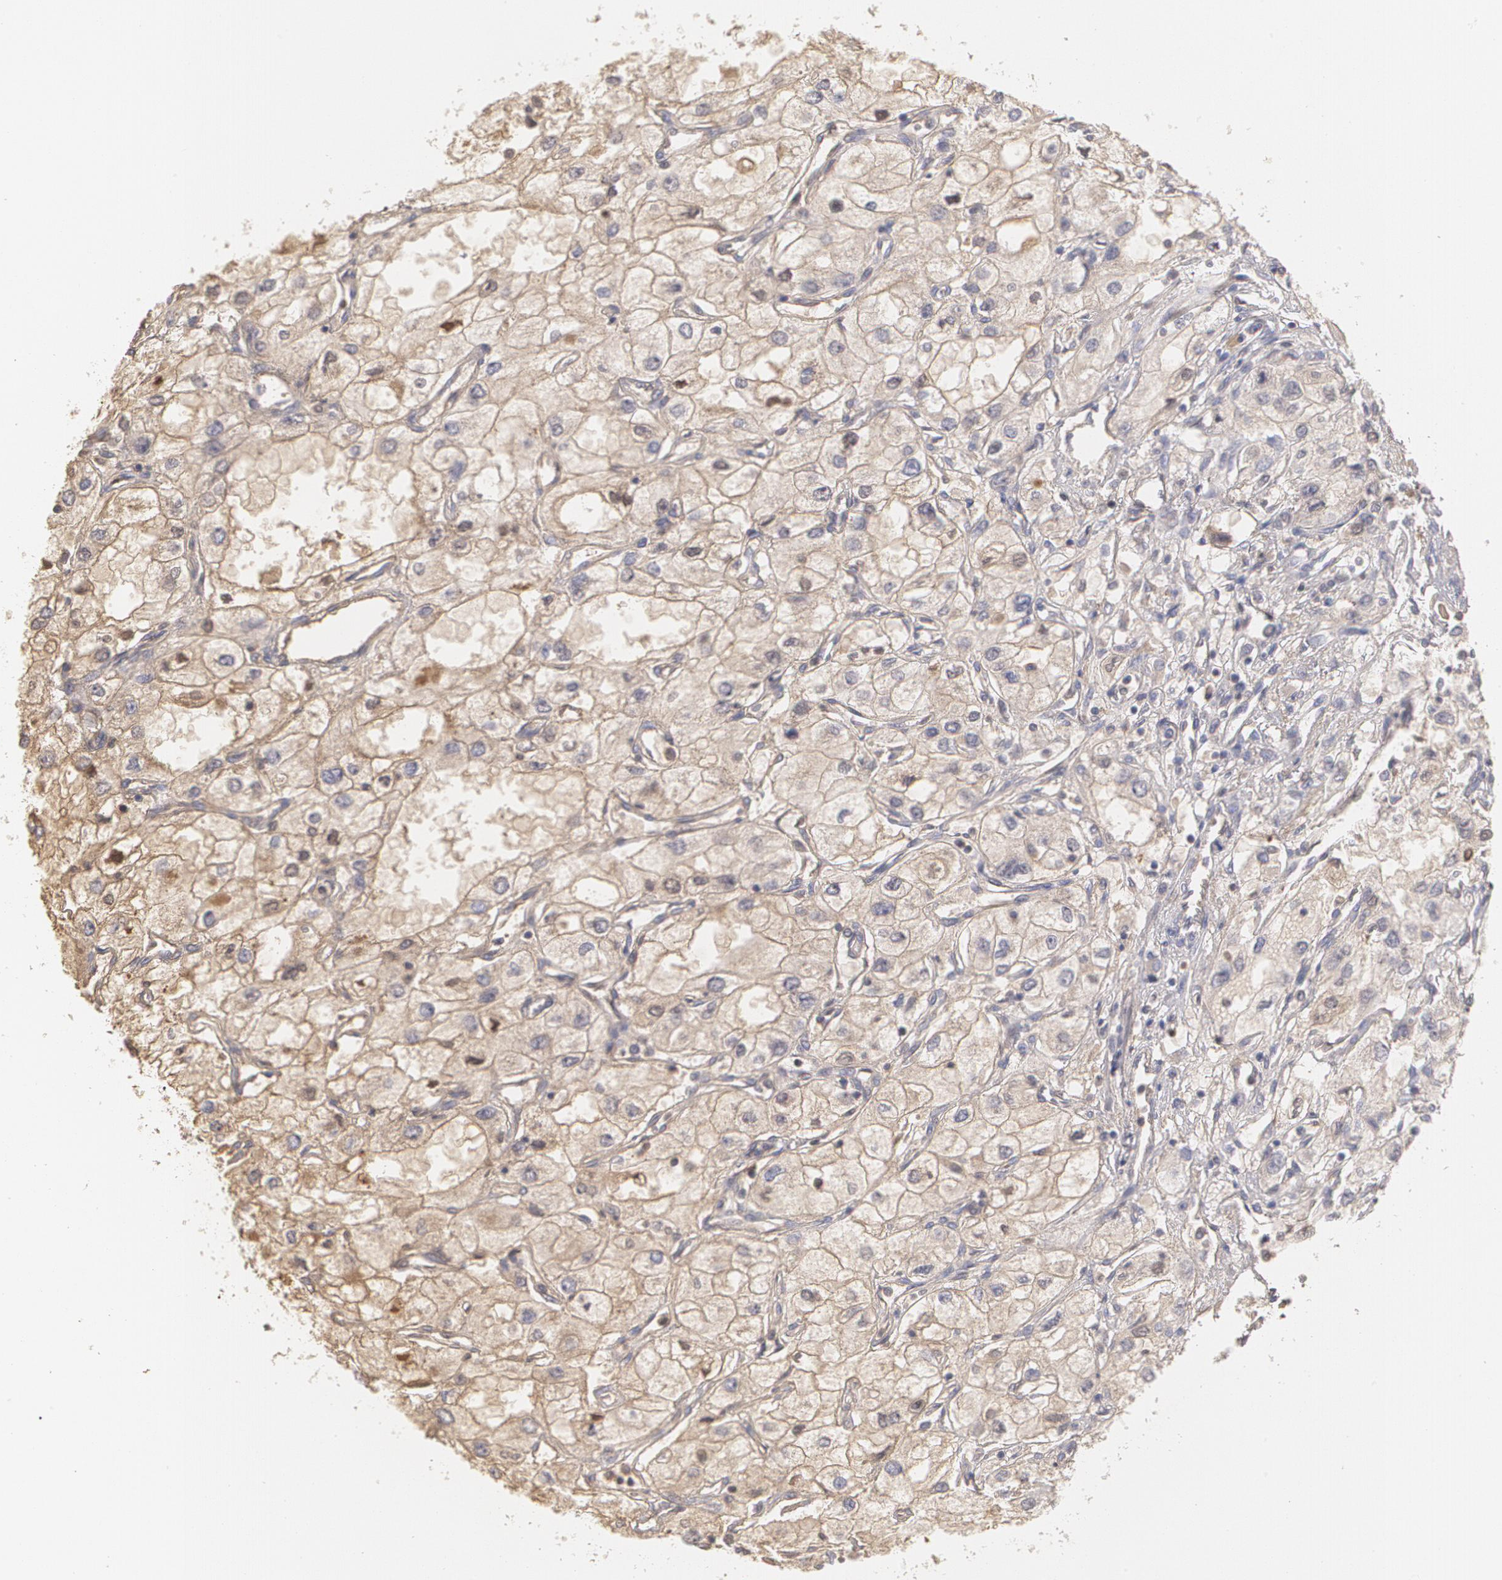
{"staining": {"intensity": "weak", "quantity": "<25%", "location": "nuclear"}, "tissue": "renal cancer", "cell_type": "Tumor cells", "image_type": "cancer", "snomed": [{"axis": "morphology", "description": "Adenocarcinoma, NOS"}, {"axis": "topography", "description": "Kidney"}], "caption": "Image shows no protein expression in tumor cells of adenocarcinoma (renal) tissue.", "gene": "SERPINA1", "patient": {"sex": "male", "age": 57}}